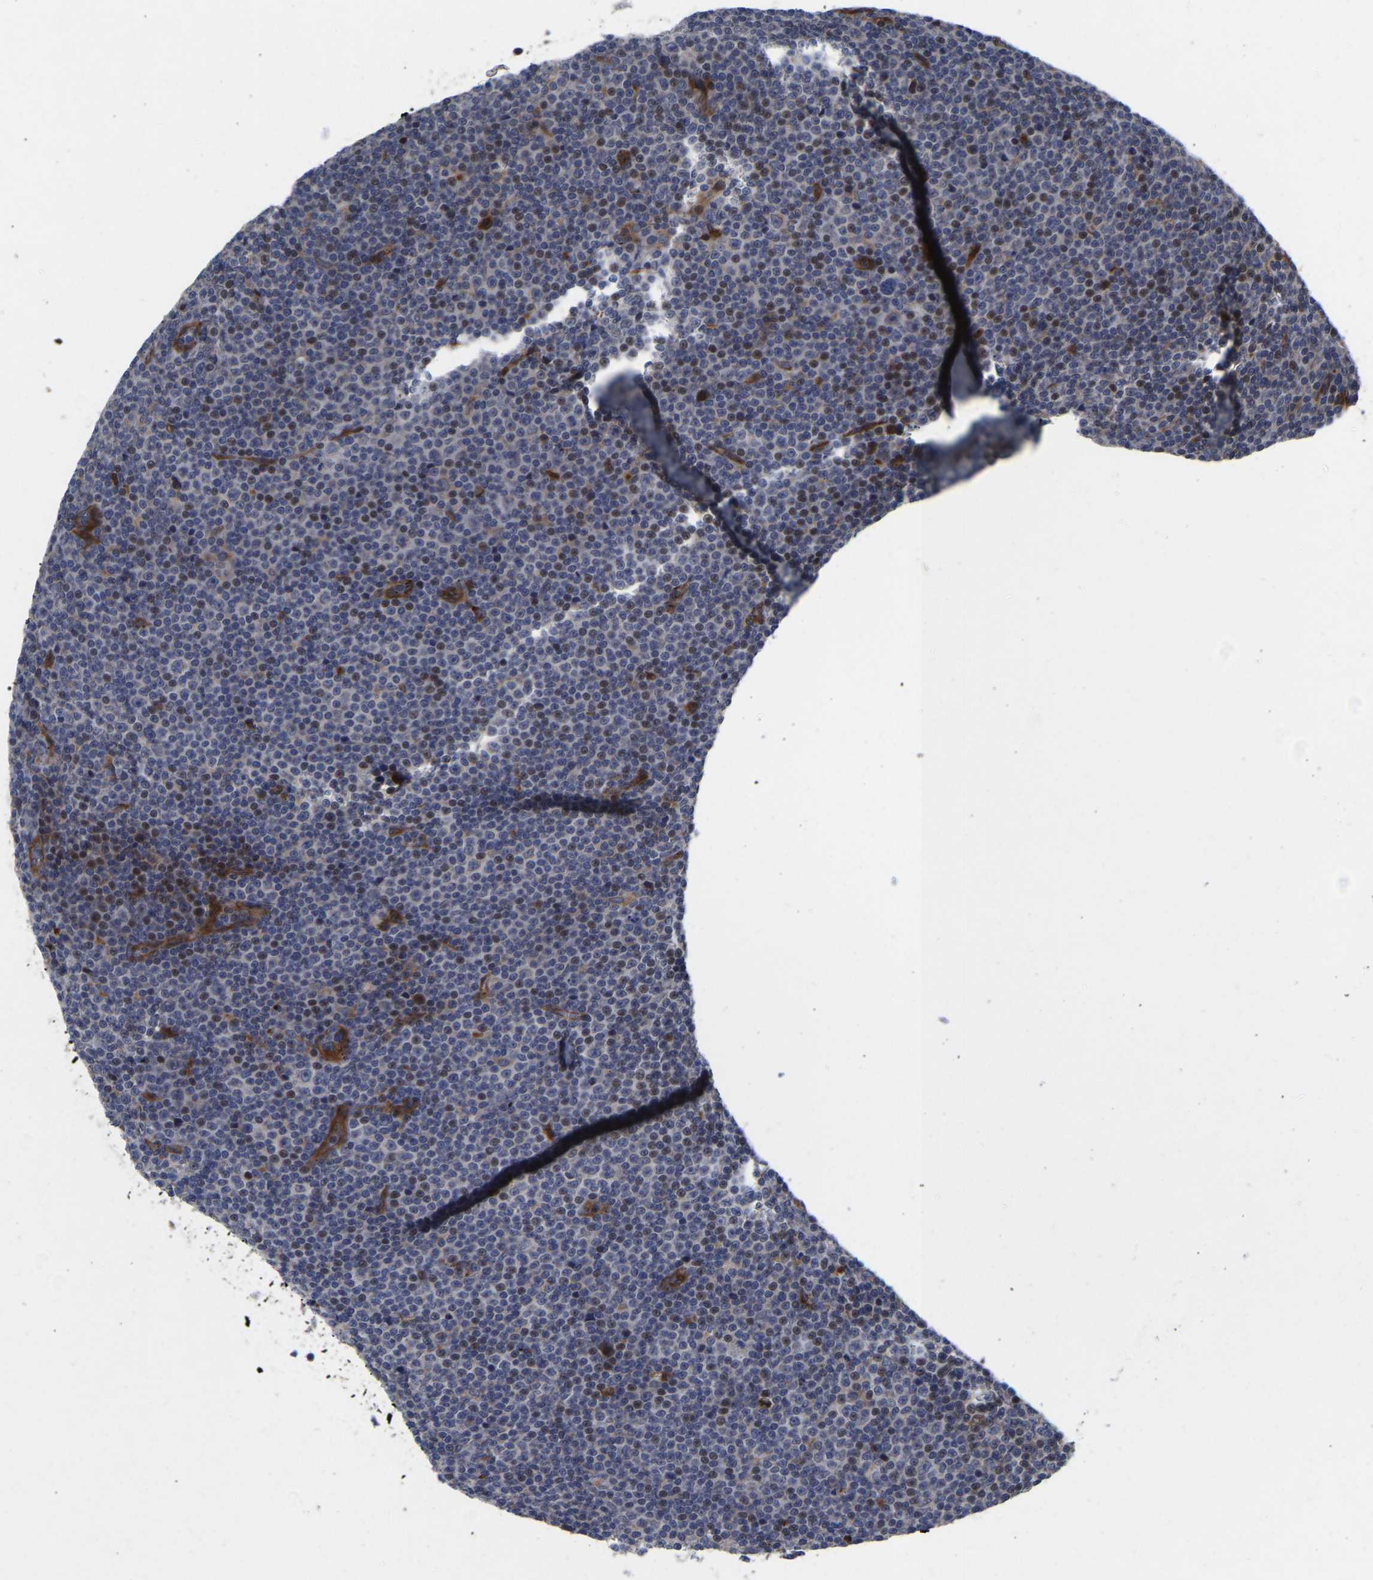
{"staining": {"intensity": "moderate", "quantity": "25%-75%", "location": "nuclear"}, "tissue": "lymphoma", "cell_type": "Tumor cells", "image_type": "cancer", "snomed": [{"axis": "morphology", "description": "Malignant lymphoma, non-Hodgkin's type, Low grade"}, {"axis": "topography", "description": "Lymph node"}], "caption": "A brown stain shows moderate nuclear positivity of a protein in human low-grade malignant lymphoma, non-Hodgkin's type tumor cells. The protein is shown in brown color, while the nuclei are stained blue.", "gene": "TMEM38B", "patient": {"sex": "female", "age": 67}}